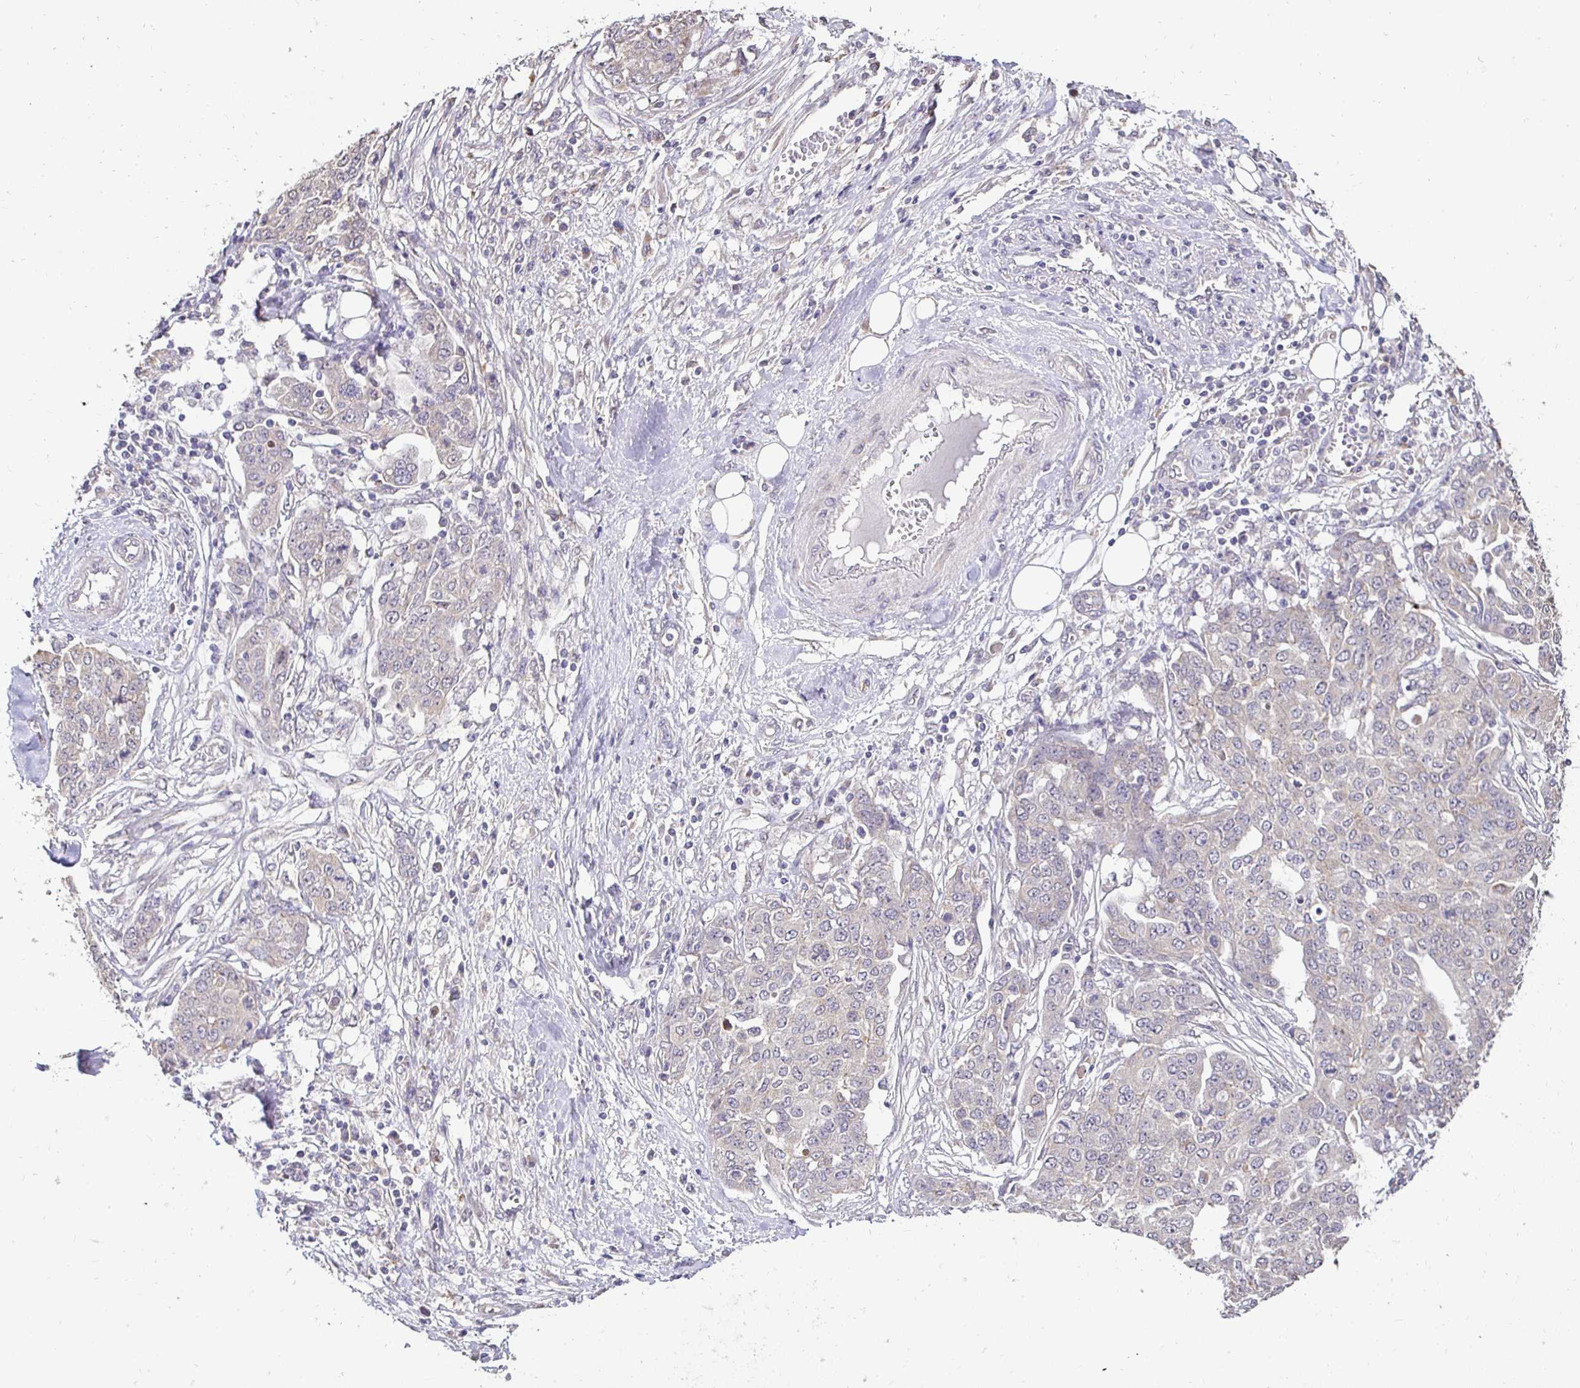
{"staining": {"intensity": "negative", "quantity": "none", "location": "none"}, "tissue": "ovarian cancer", "cell_type": "Tumor cells", "image_type": "cancer", "snomed": [{"axis": "morphology", "description": "Cystadenocarcinoma, serous, NOS"}, {"axis": "topography", "description": "Soft tissue"}, {"axis": "topography", "description": "Ovary"}], "caption": "Immunohistochemical staining of human ovarian cancer reveals no significant expression in tumor cells.", "gene": "RHEBL1", "patient": {"sex": "female", "age": 57}}